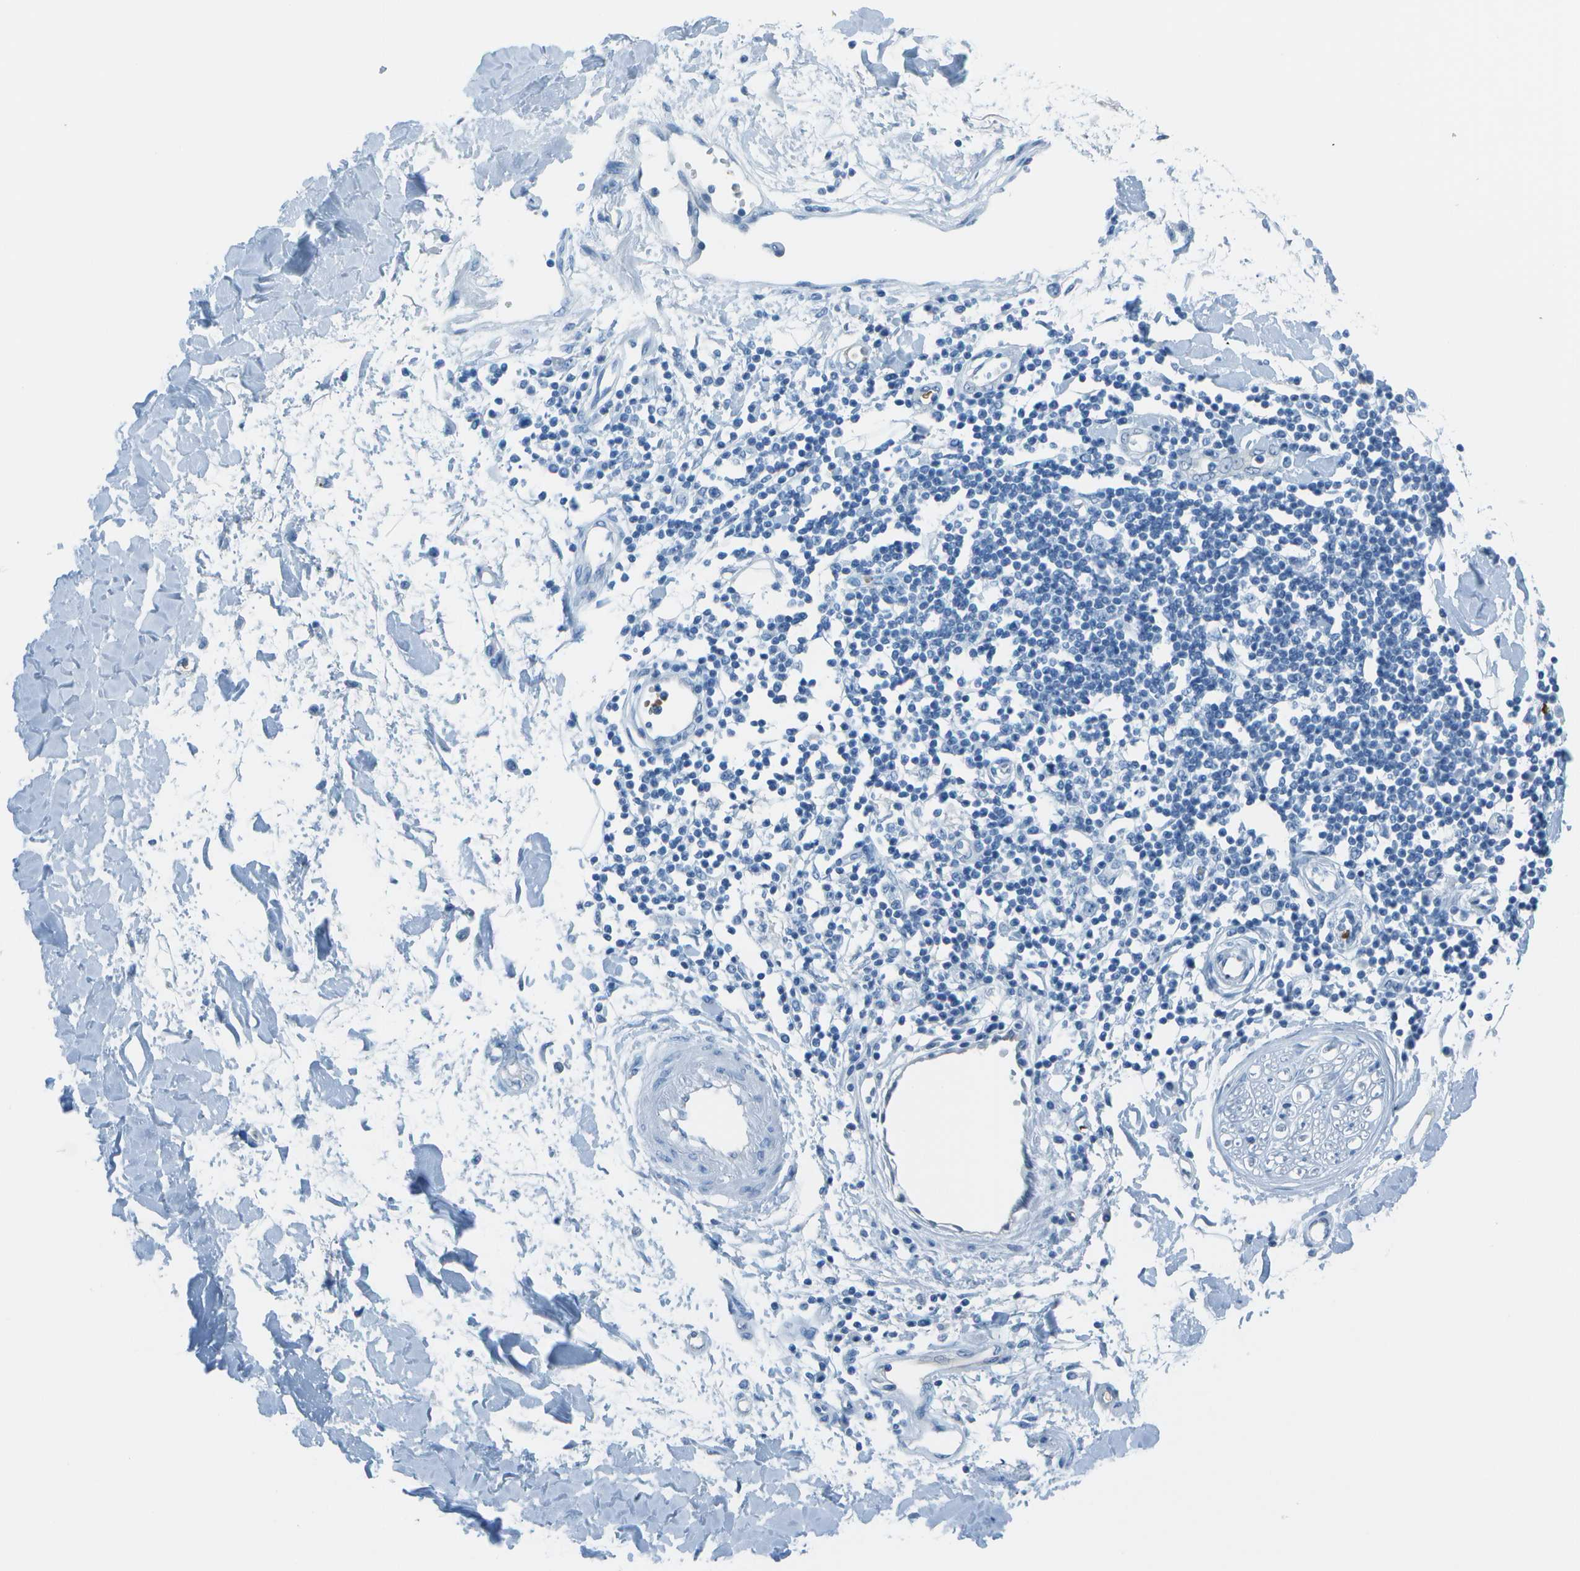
{"staining": {"intensity": "negative", "quantity": "none", "location": "none"}, "tissue": "adipose tissue", "cell_type": "Adipocytes", "image_type": "normal", "snomed": [{"axis": "morphology", "description": "Squamous cell carcinoma, NOS"}, {"axis": "topography", "description": "Skin"}], "caption": "Micrograph shows no protein expression in adipocytes of normal adipose tissue. (Immunohistochemistry (ihc), brightfield microscopy, high magnification).", "gene": "ASL", "patient": {"sex": "male", "age": 83}}